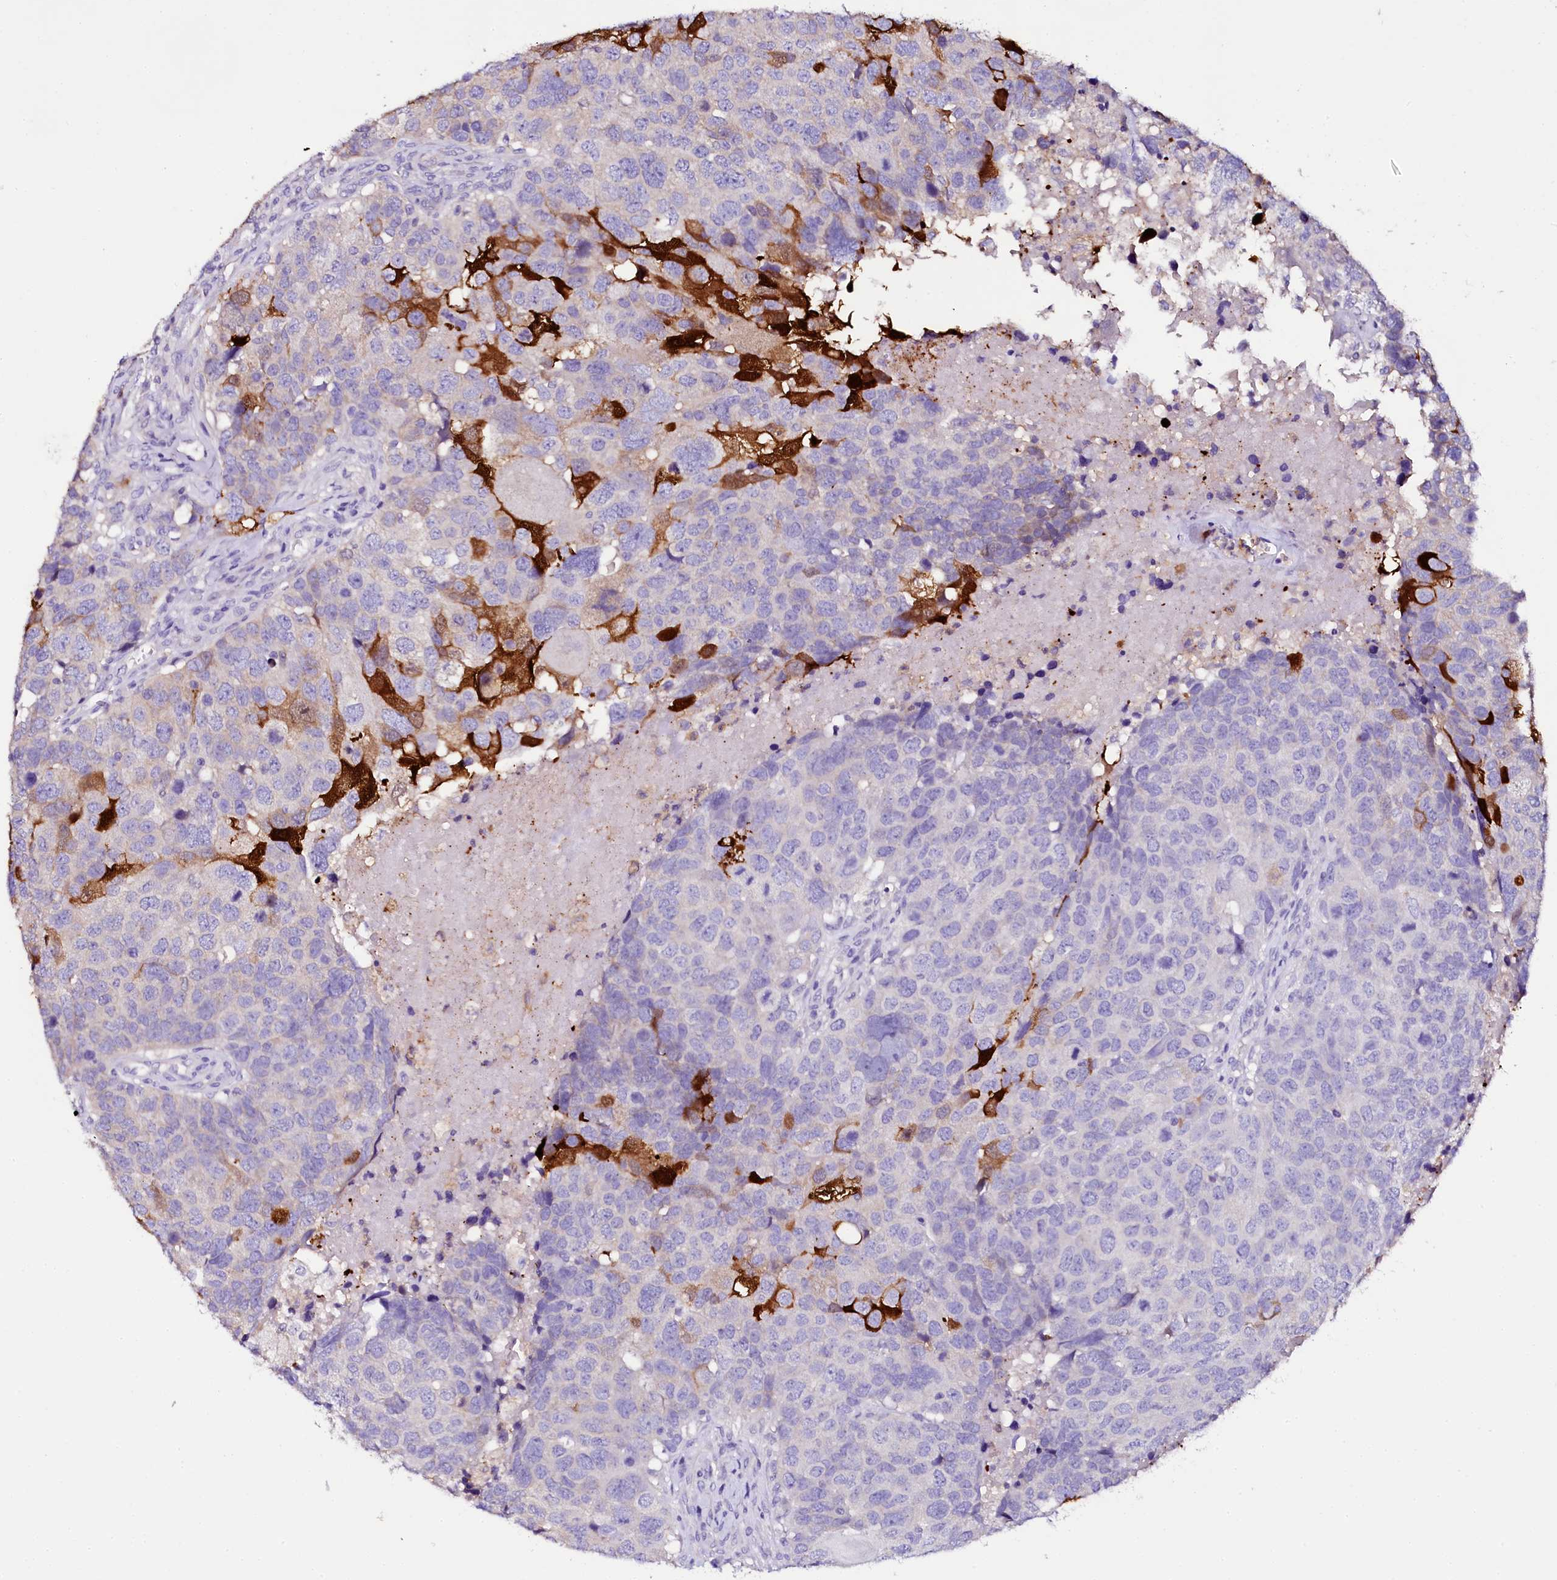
{"staining": {"intensity": "strong", "quantity": "<25%", "location": "cytoplasmic/membranous"}, "tissue": "head and neck cancer", "cell_type": "Tumor cells", "image_type": "cancer", "snomed": [{"axis": "morphology", "description": "Squamous cell carcinoma, NOS"}, {"axis": "topography", "description": "Head-Neck"}], "caption": "DAB immunohistochemical staining of squamous cell carcinoma (head and neck) displays strong cytoplasmic/membranous protein positivity in about <25% of tumor cells.", "gene": "NAA16", "patient": {"sex": "male", "age": 66}}